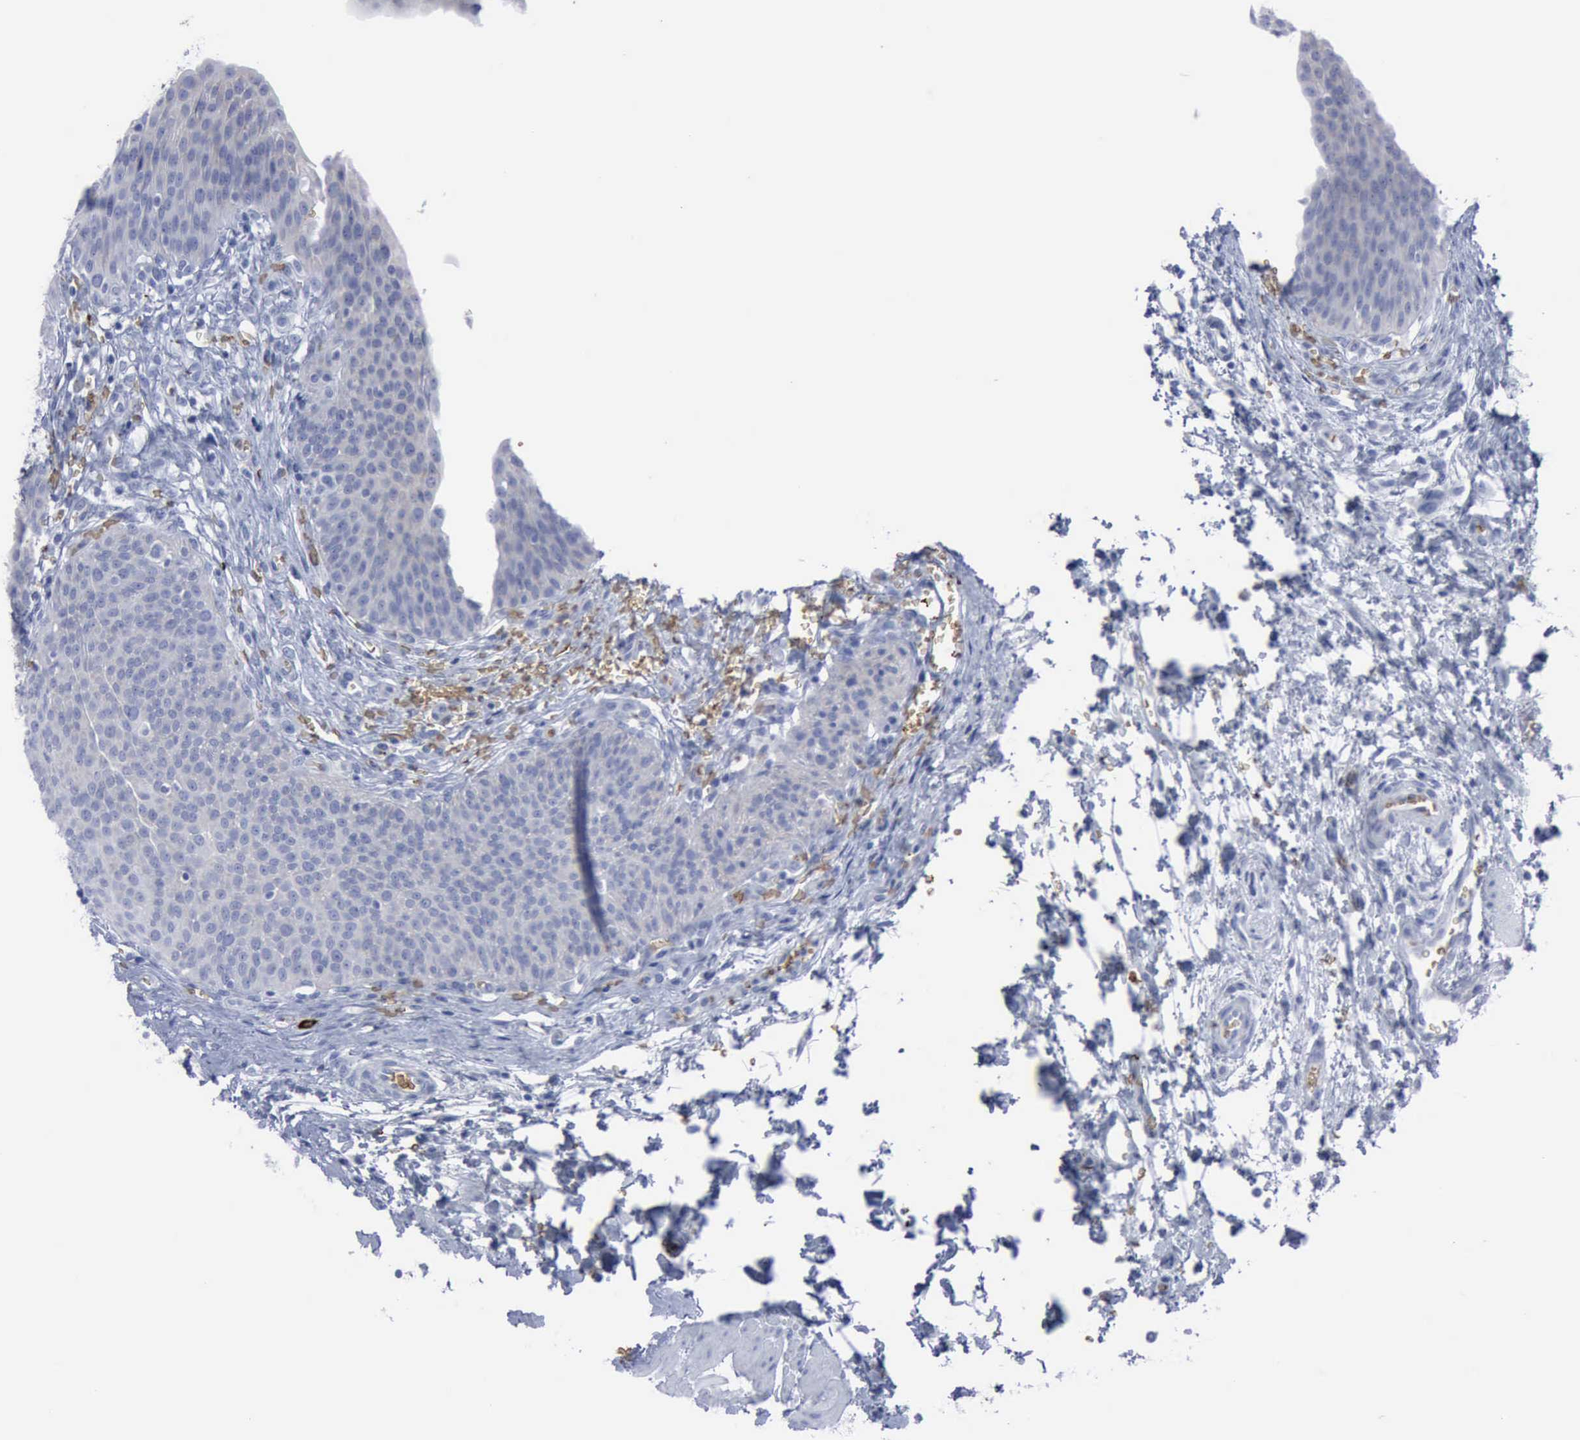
{"staining": {"intensity": "negative", "quantity": "none", "location": "none"}, "tissue": "urinary bladder", "cell_type": "Urothelial cells", "image_type": "normal", "snomed": [{"axis": "morphology", "description": "Normal tissue, NOS"}, {"axis": "topography", "description": "Smooth muscle"}, {"axis": "topography", "description": "Urinary bladder"}], "caption": "Human urinary bladder stained for a protein using immunohistochemistry exhibits no expression in urothelial cells.", "gene": "TGFB1", "patient": {"sex": "male", "age": 35}}